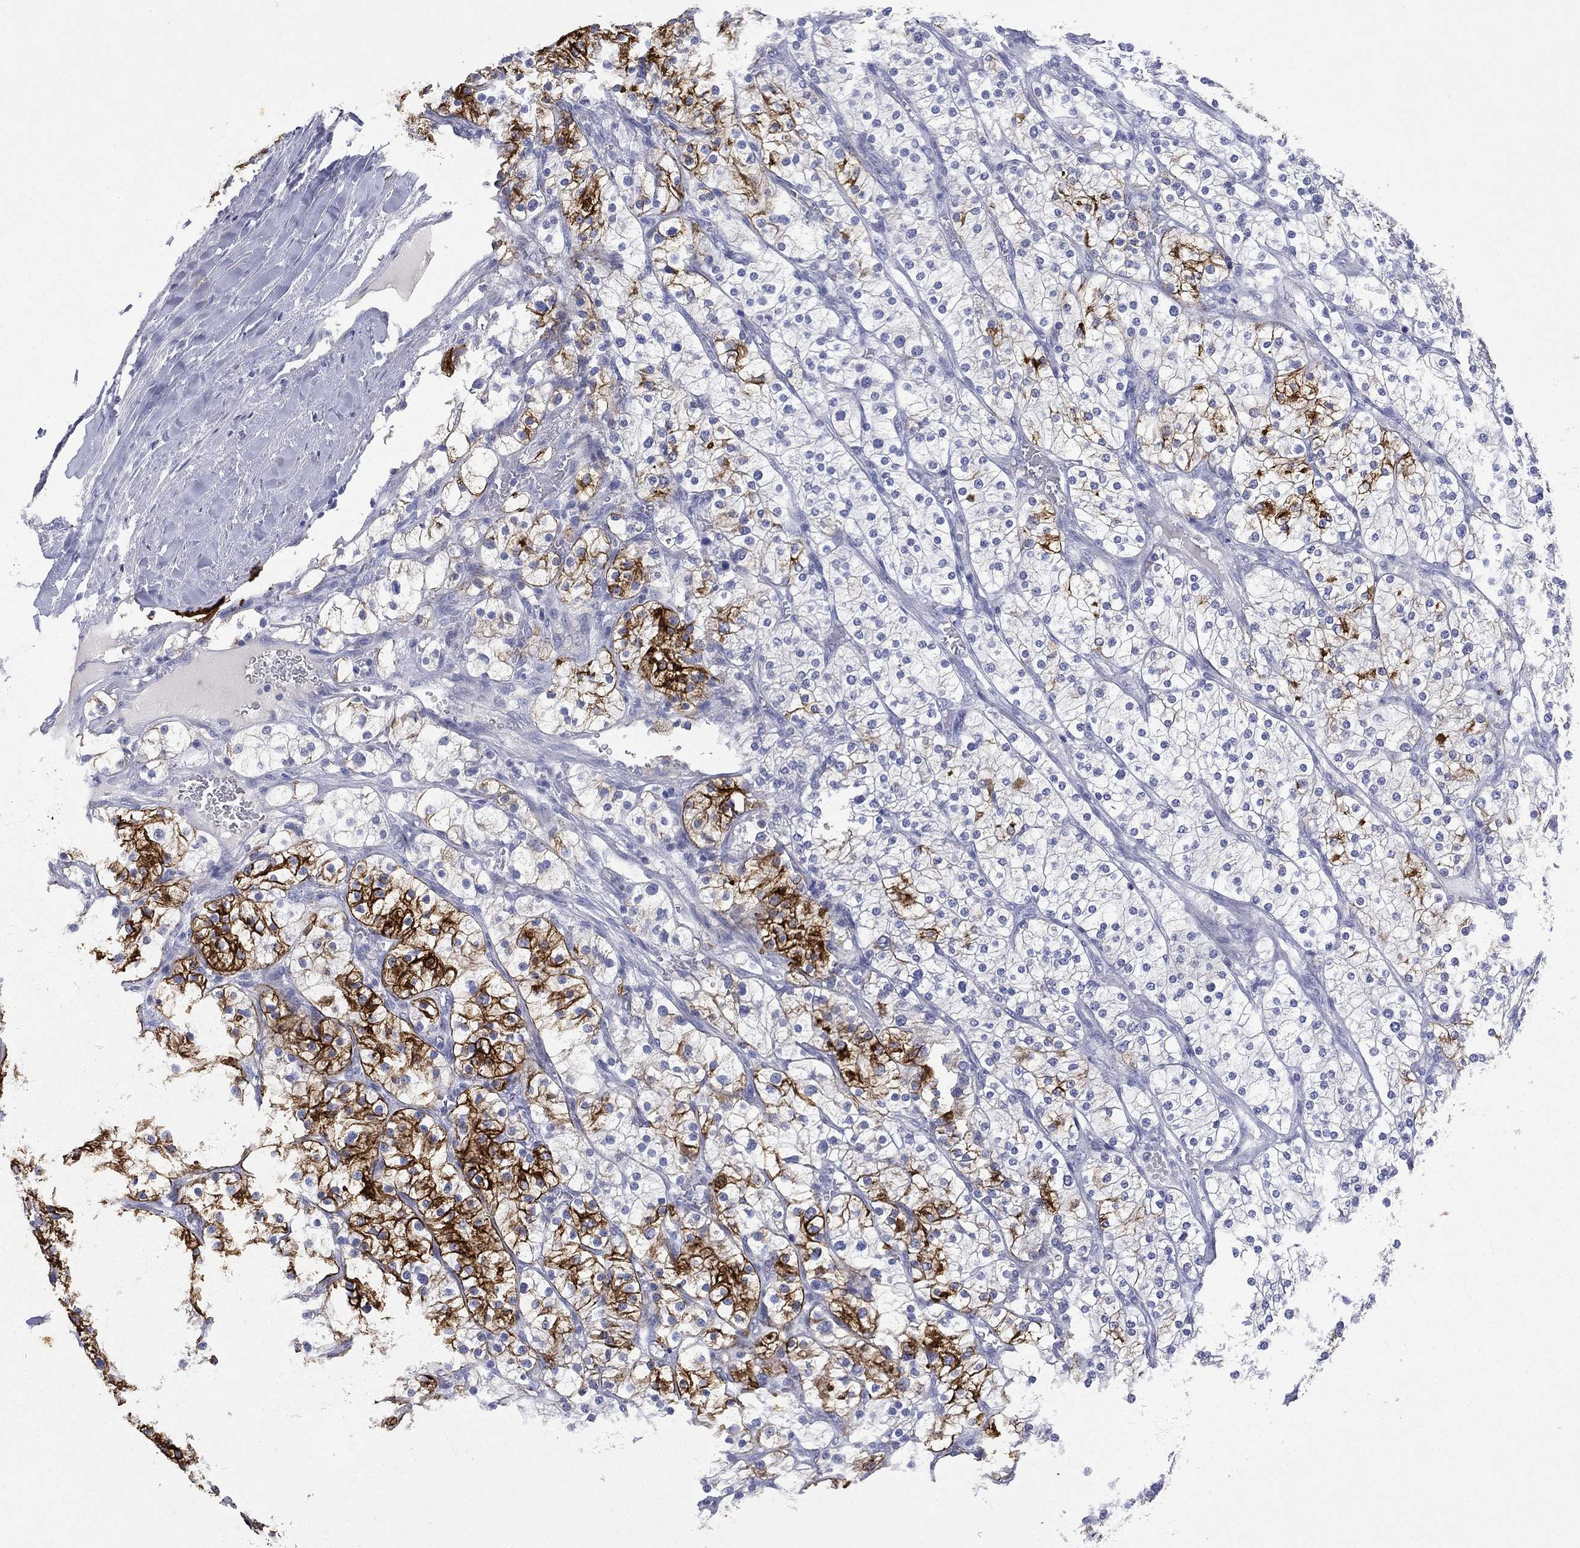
{"staining": {"intensity": "strong", "quantity": "<25%", "location": "cytoplasmic/membranous"}, "tissue": "renal cancer", "cell_type": "Tumor cells", "image_type": "cancer", "snomed": [{"axis": "morphology", "description": "Adenocarcinoma, NOS"}, {"axis": "topography", "description": "Kidney"}], "caption": "Immunohistochemical staining of renal cancer (adenocarcinoma) demonstrates medium levels of strong cytoplasmic/membranous staining in approximately <25% of tumor cells.", "gene": "KRT7", "patient": {"sex": "male", "age": 80}}